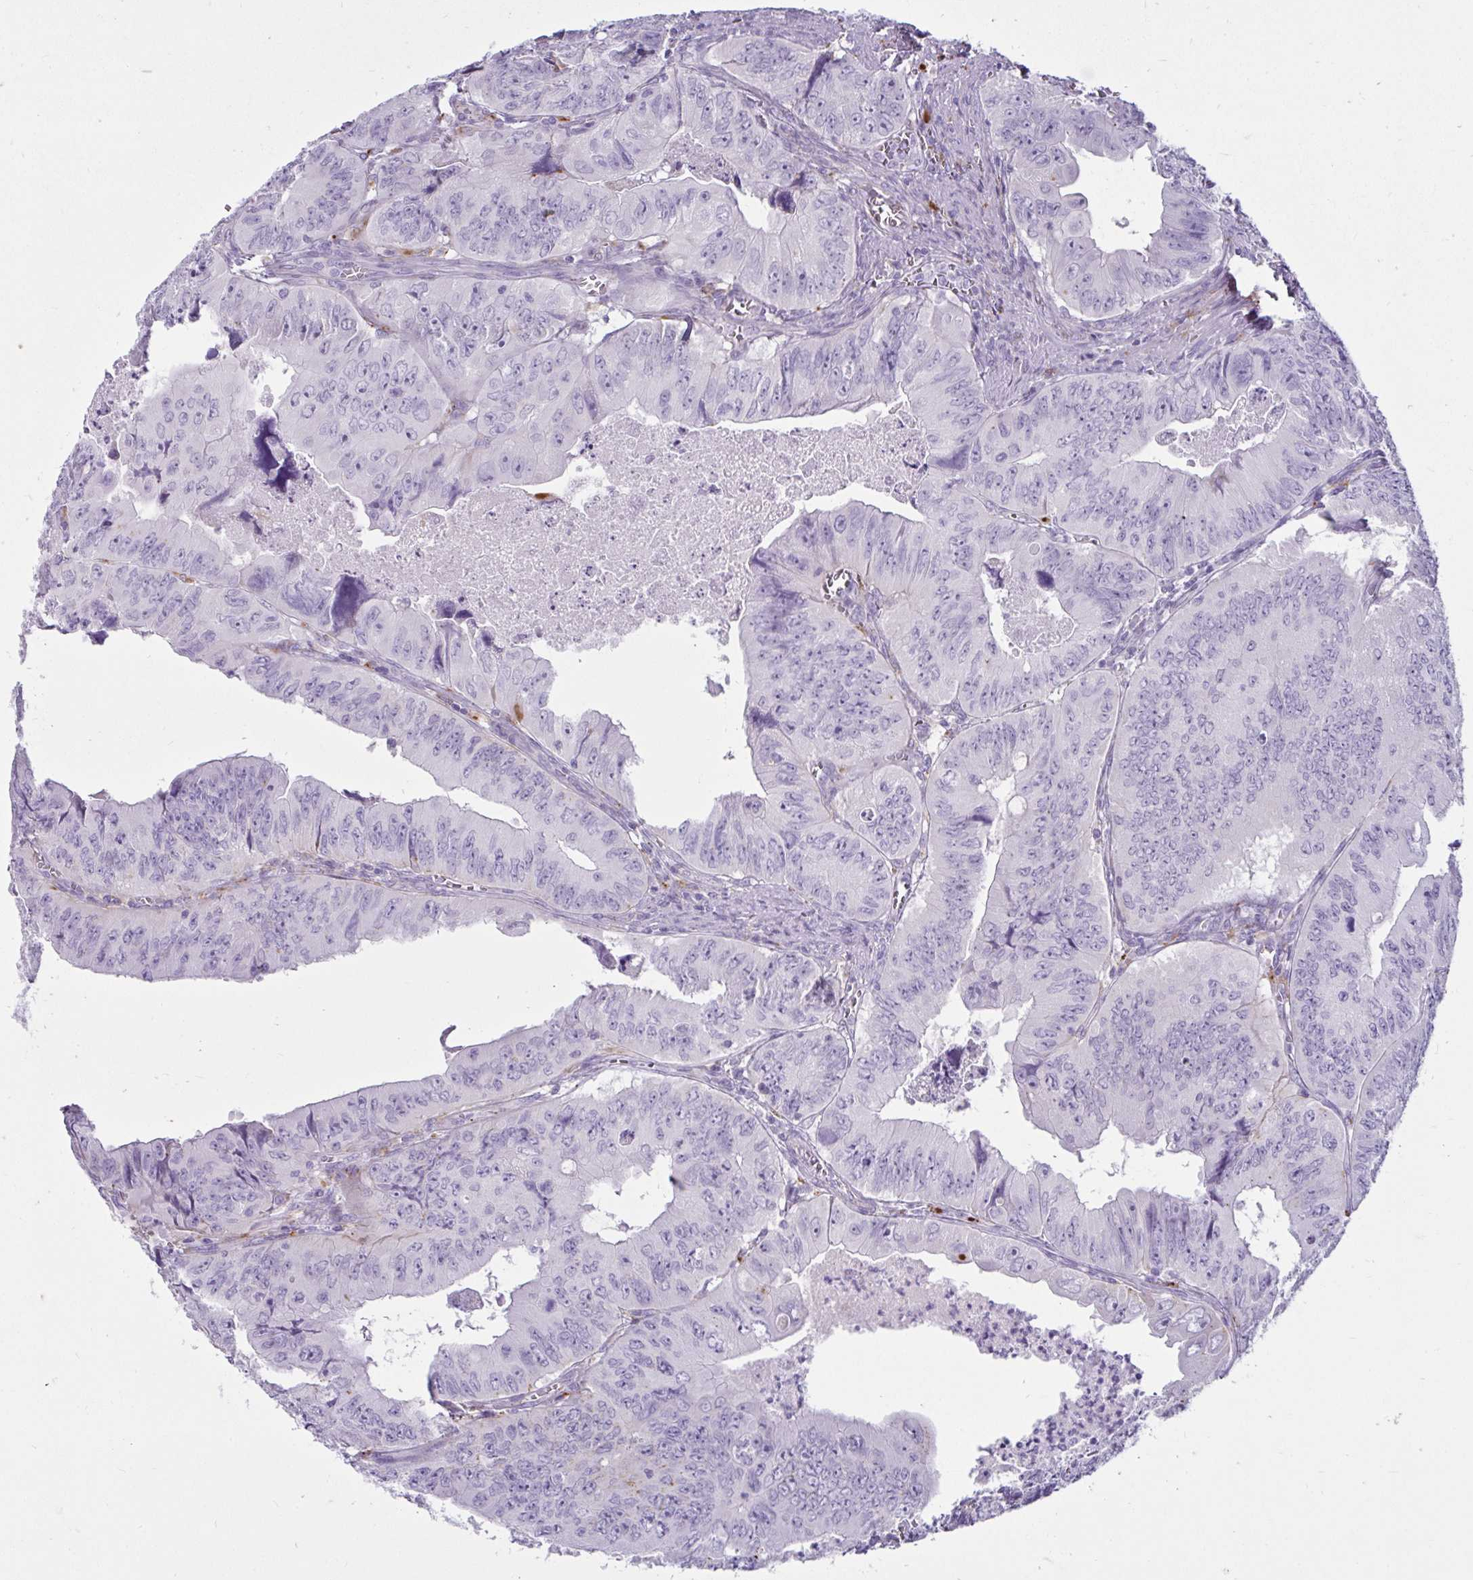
{"staining": {"intensity": "negative", "quantity": "none", "location": "none"}, "tissue": "colorectal cancer", "cell_type": "Tumor cells", "image_type": "cancer", "snomed": [{"axis": "morphology", "description": "Adenocarcinoma, NOS"}, {"axis": "topography", "description": "Colon"}], "caption": "Tumor cells show no significant positivity in colorectal adenocarcinoma.", "gene": "CTSZ", "patient": {"sex": "female", "age": 84}}